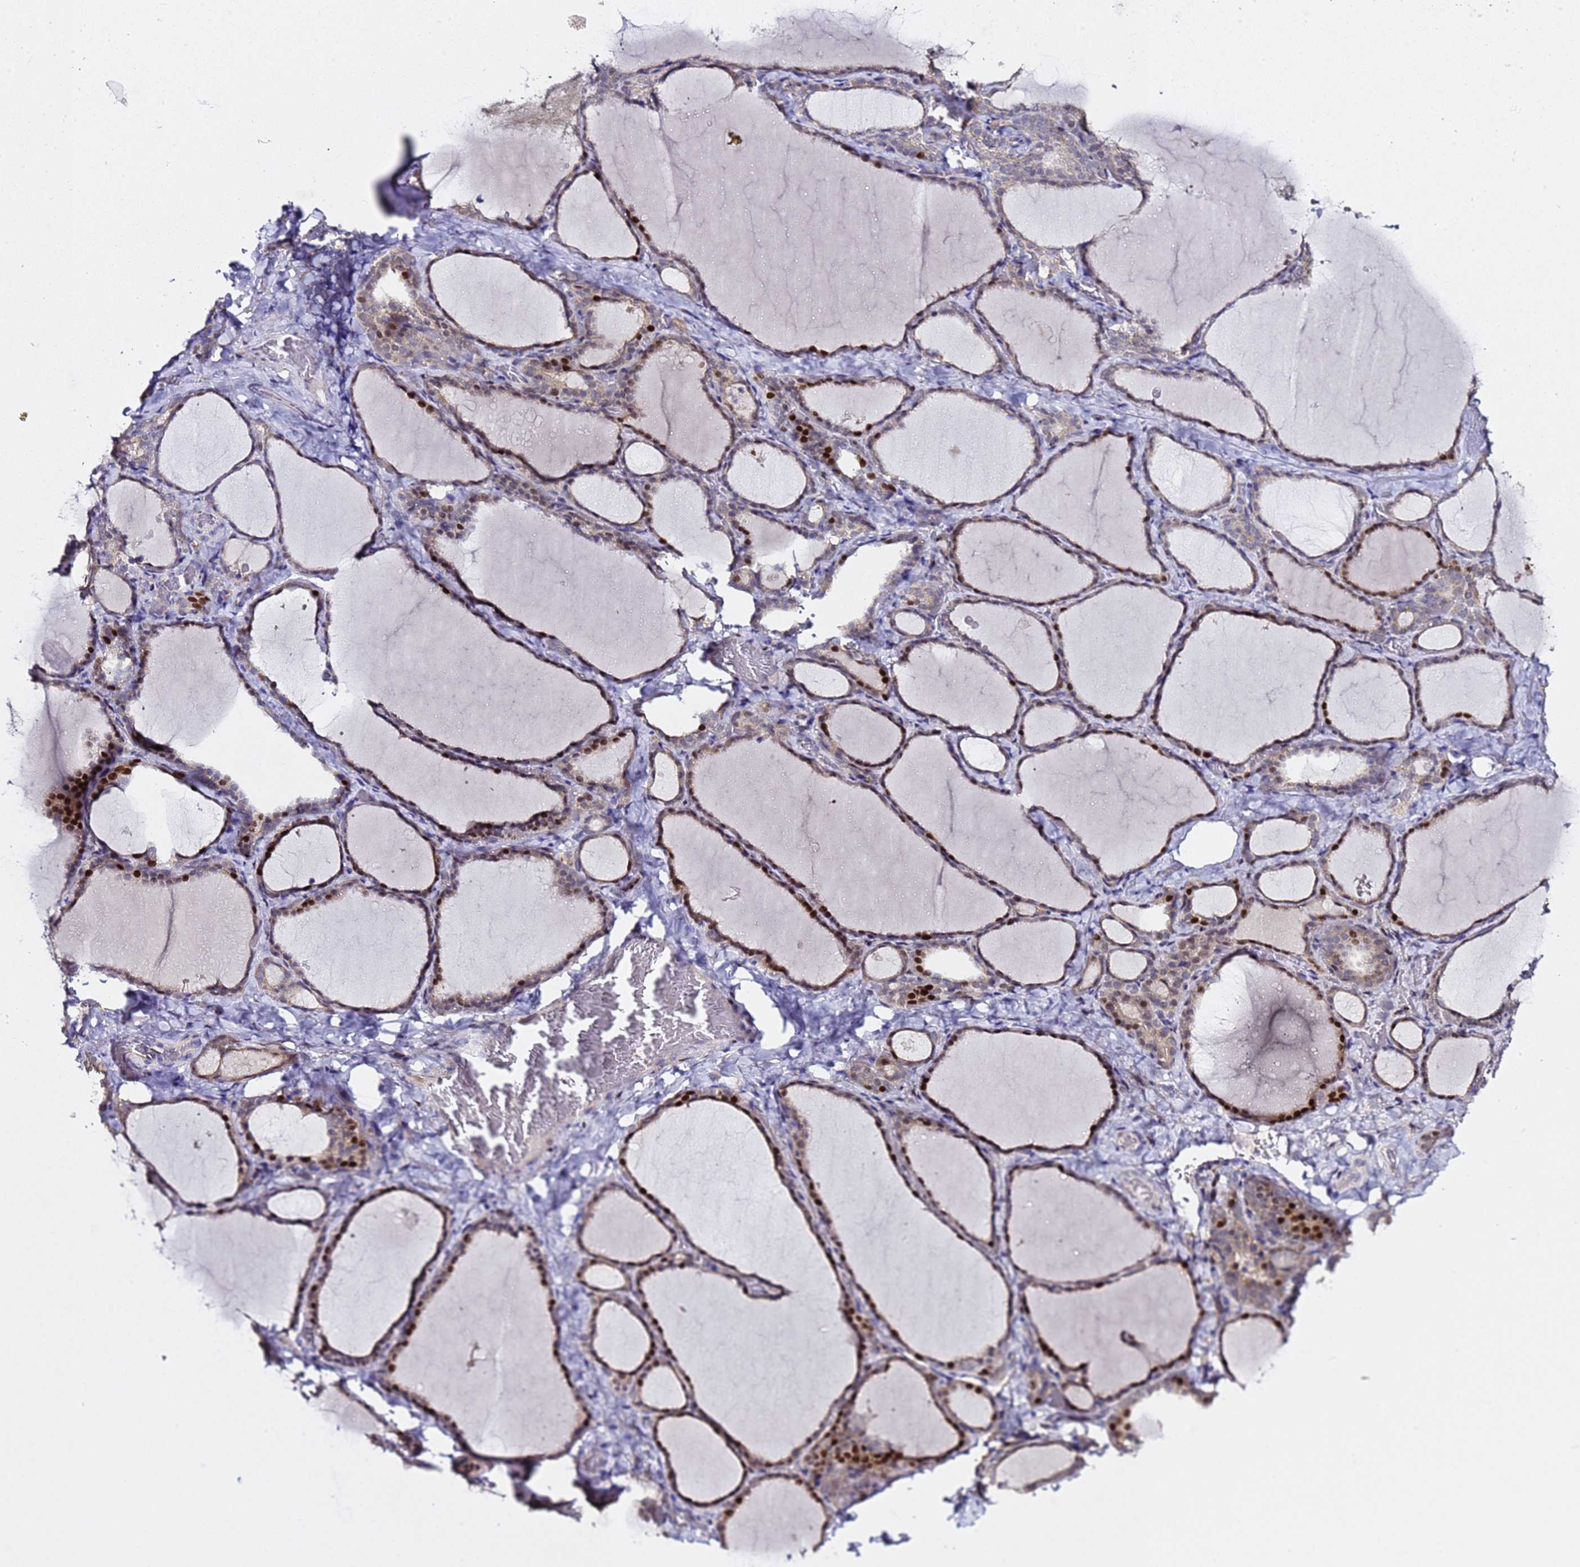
{"staining": {"intensity": "strong", "quantity": "<25%", "location": "nuclear"}, "tissue": "thyroid gland", "cell_type": "Glandular cells", "image_type": "normal", "snomed": [{"axis": "morphology", "description": "Normal tissue, NOS"}, {"axis": "topography", "description": "Thyroid gland"}], "caption": "The micrograph shows staining of unremarkable thyroid gland, revealing strong nuclear protein staining (brown color) within glandular cells. Nuclei are stained in blue.", "gene": "ALG3", "patient": {"sex": "female", "age": 39}}